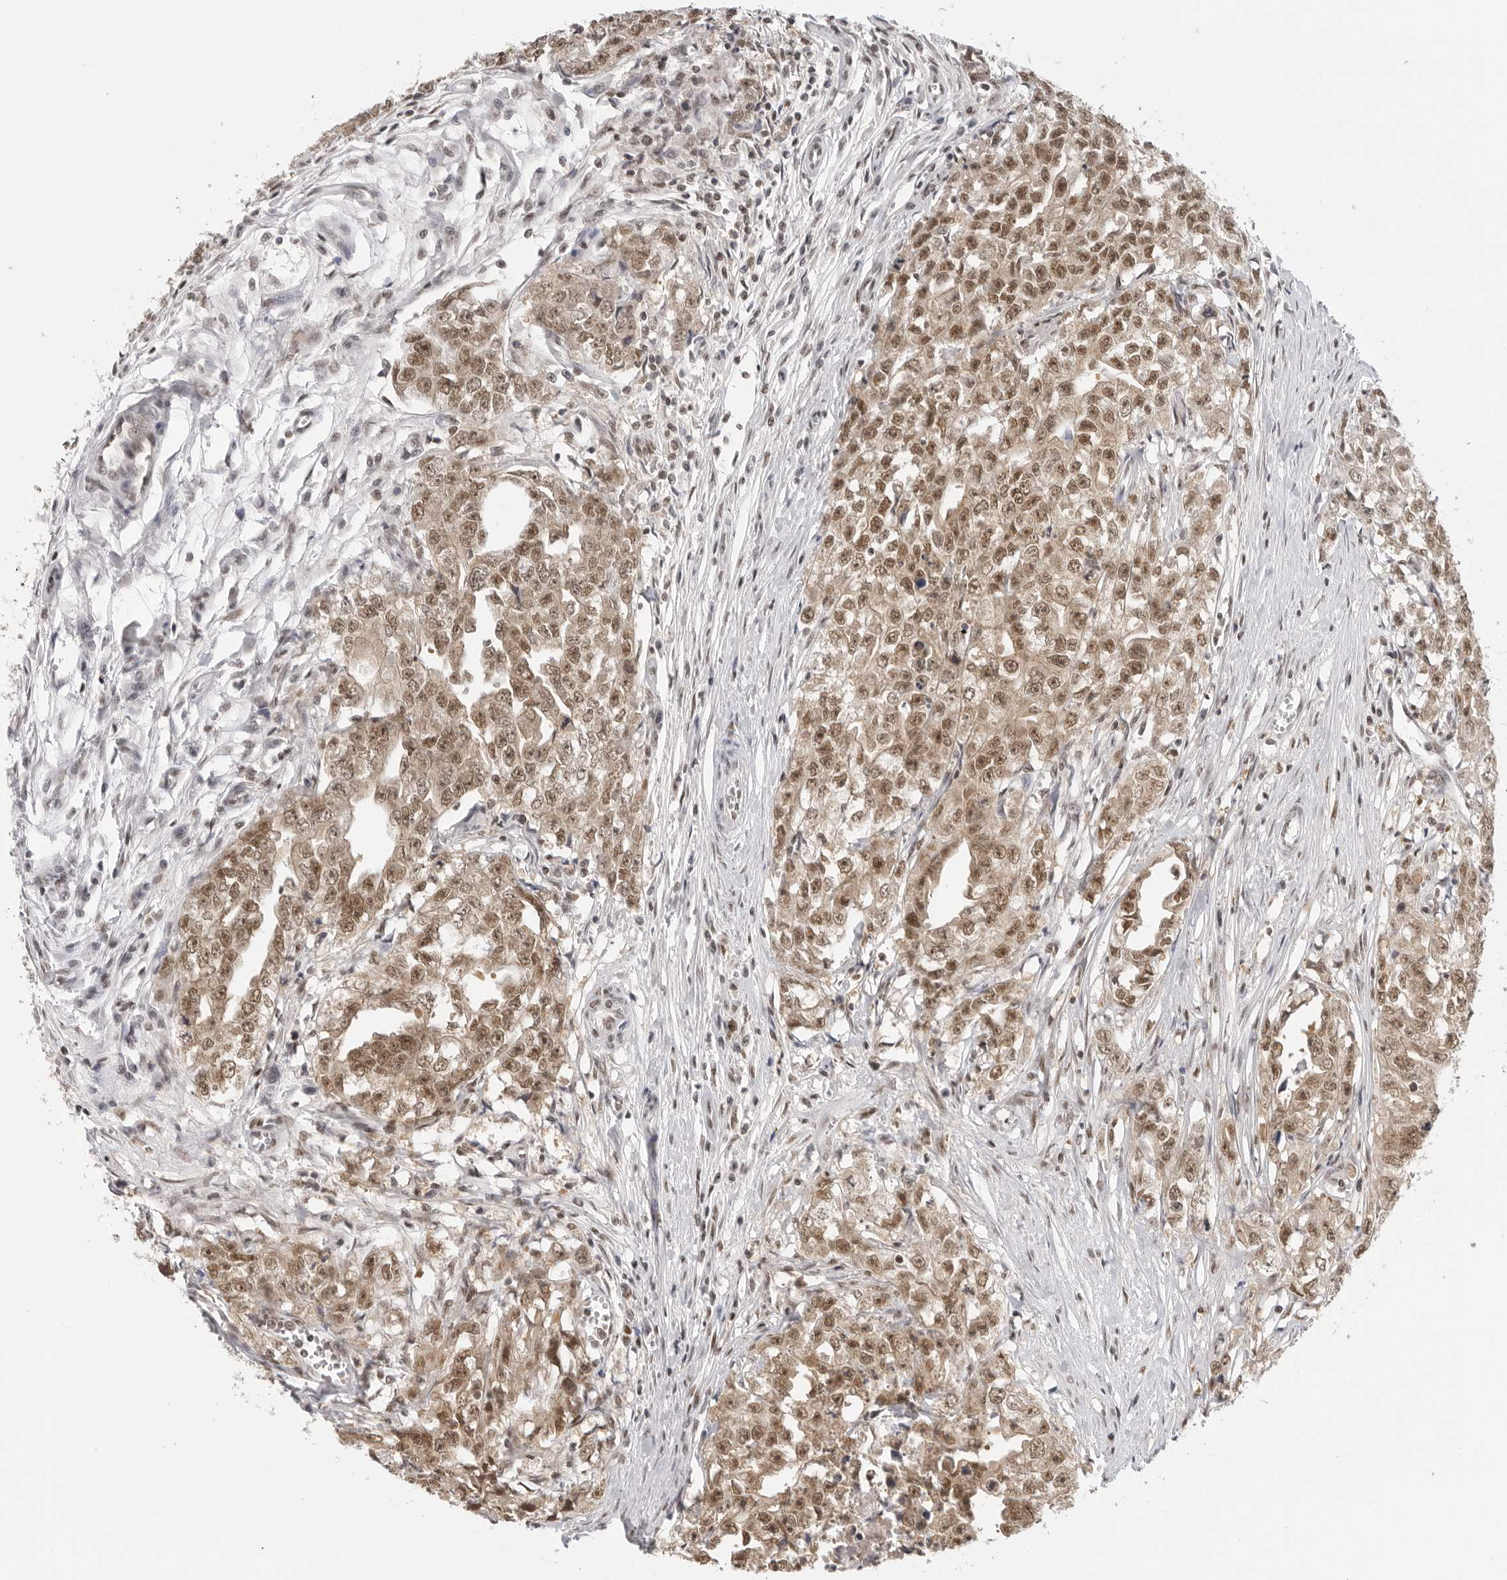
{"staining": {"intensity": "moderate", "quantity": ">75%", "location": "cytoplasmic/membranous,nuclear"}, "tissue": "testis cancer", "cell_type": "Tumor cells", "image_type": "cancer", "snomed": [{"axis": "morphology", "description": "Seminoma, NOS"}, {"axis": "morphology", "description": "Carcinoma, Embryonal, NOS"}, {"axis": "topography", "description": "Testis"}], "caption": "IHC histopathology image of seminoma (testis) stained for a protein (brown), which demonstrates medium levels of moderate cytoplasmic/membranous and nuclear staining in about >75% of tumor cells.", "gene": "RPA2", "patient": {"sex": "male", "age": 43}}